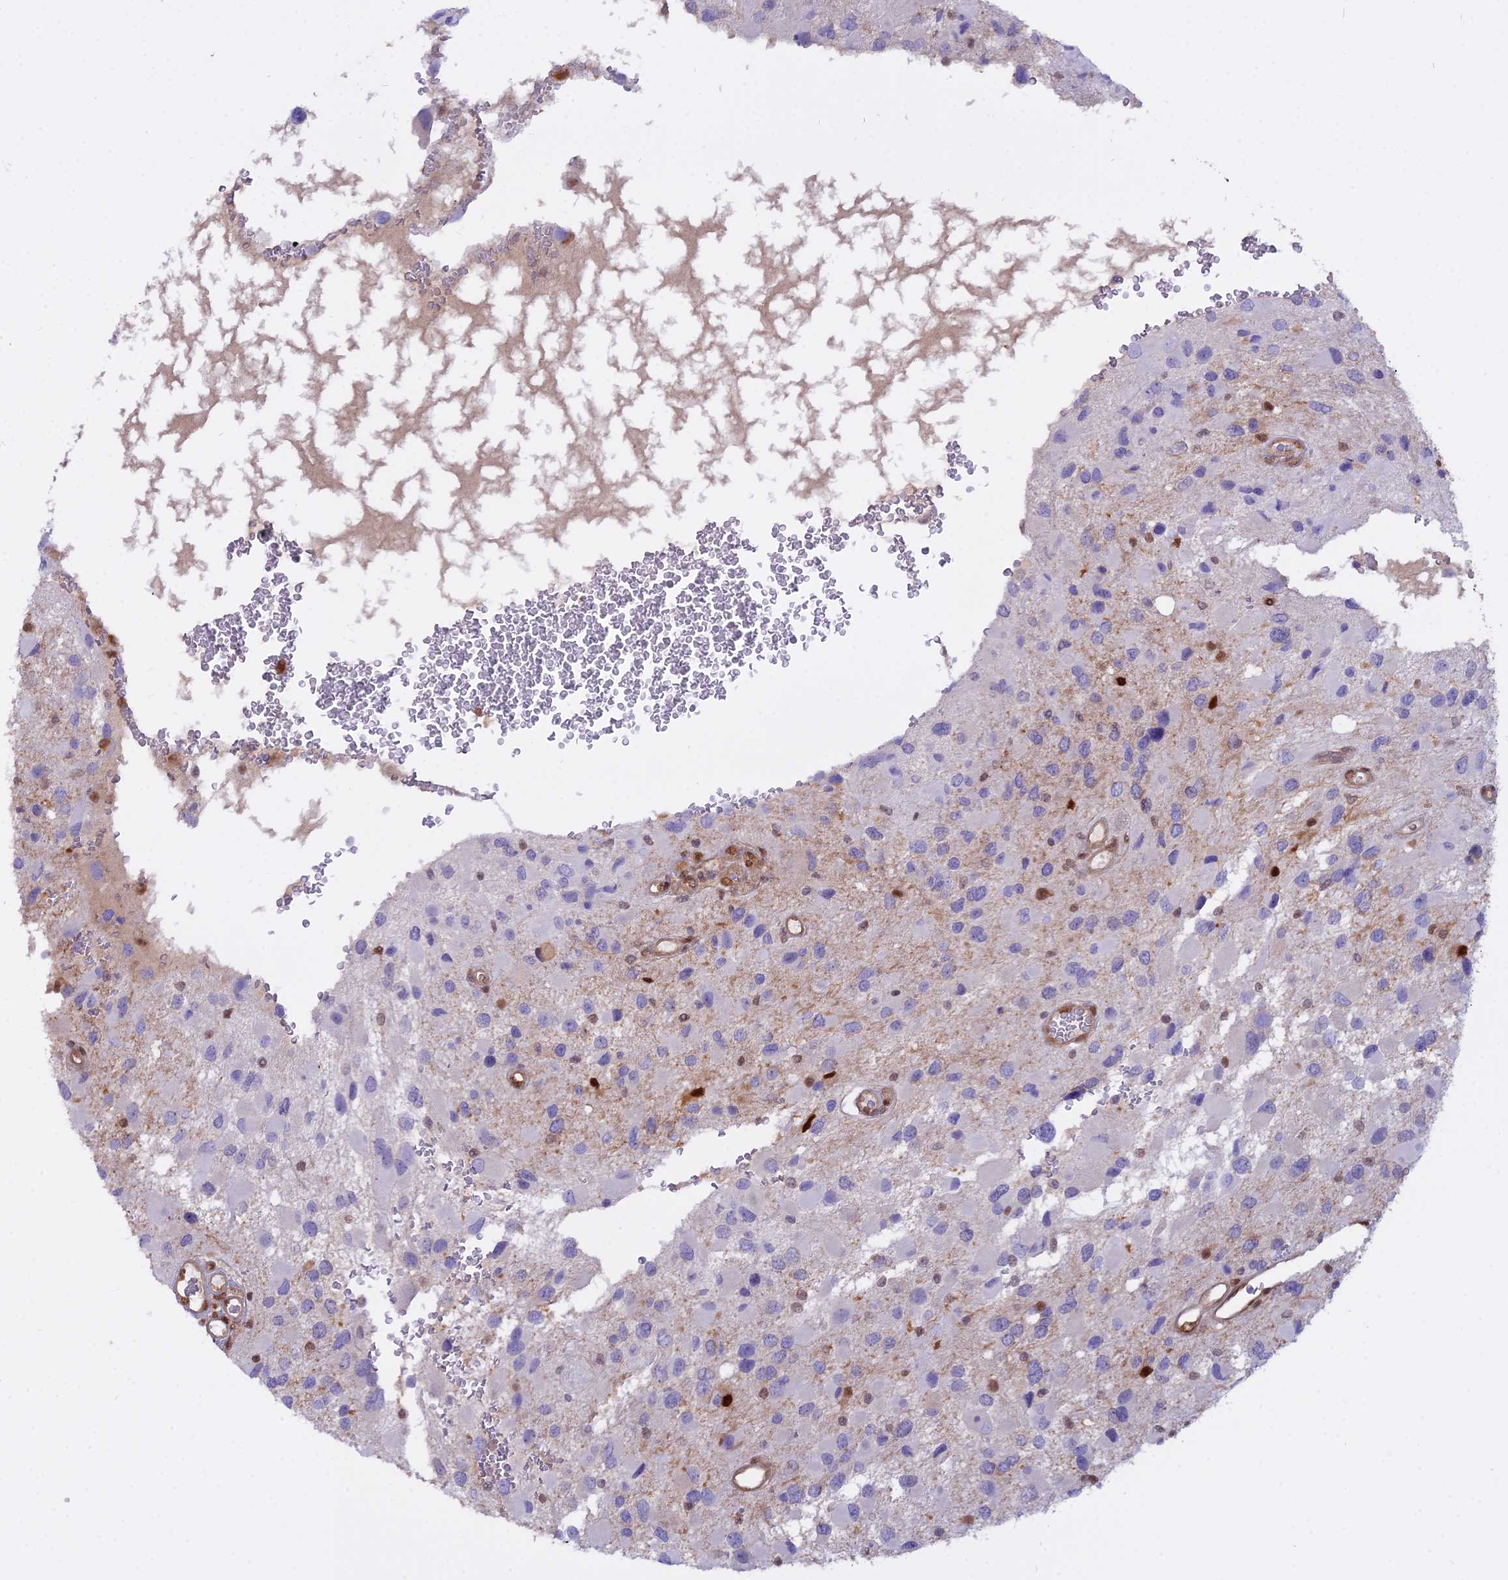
{"staining": {"intensity": "negative", "quantity": "none", "location": "none"}, "tissue": "glioma", "cell_type": "Tumor cells", "image_type": "cancer", "snomed": [{"axis": "morphology", "description": "Glioma, malignant, High grade"}, {"axis": "topography", "description": "Brain"}], "caption": "Glioma was stained to show a protein in brown. There is no significant expression in tumor cells.", "gene": "NPEPL1", "patient": {"sex": "male", "age": 53}}